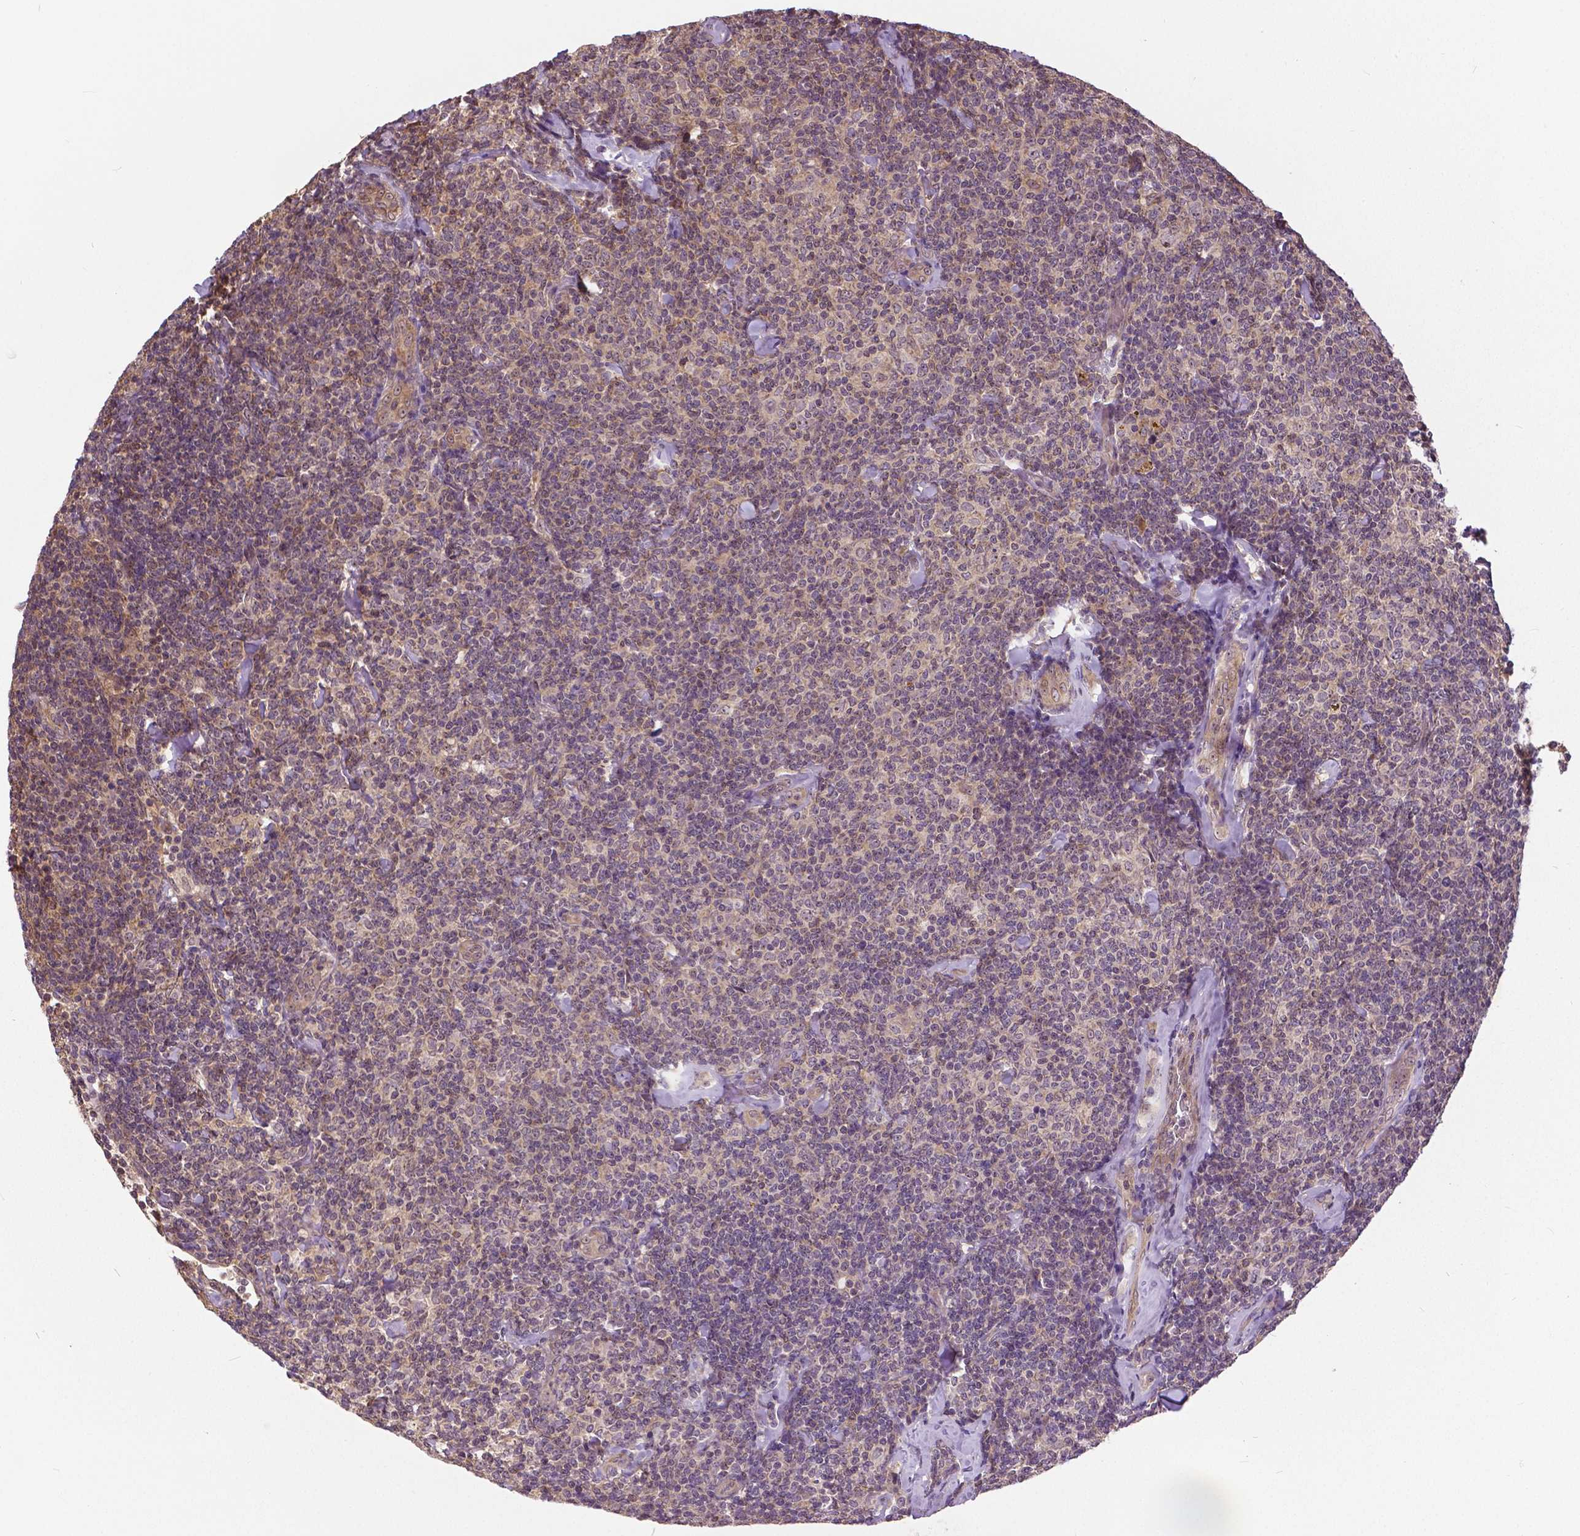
{"staining": {"intensity": "negative", "quantity": "none", "location": "none"}, "tissue": "lymphoma", "cell_type": "Tumor cells", "image_type": "cancer", "snomed": [{"axis": "morphology", "description": "Malignant lymphoma, non-Hodgkin's type, Low grade"}, {"axis": "topography", "description": "Lymph node"}], "caption": "Immunohistochemistry micrograph of neoplastic tissue: malignant lymphoma, non-Hodgkin's type (low-grade) stained with DAB (3,3'-diaminobenzidine) displays no significant protein positivity in tumor cells.", "gene": "ANXA13", "patient": {"sex": "female", "age": 56}}